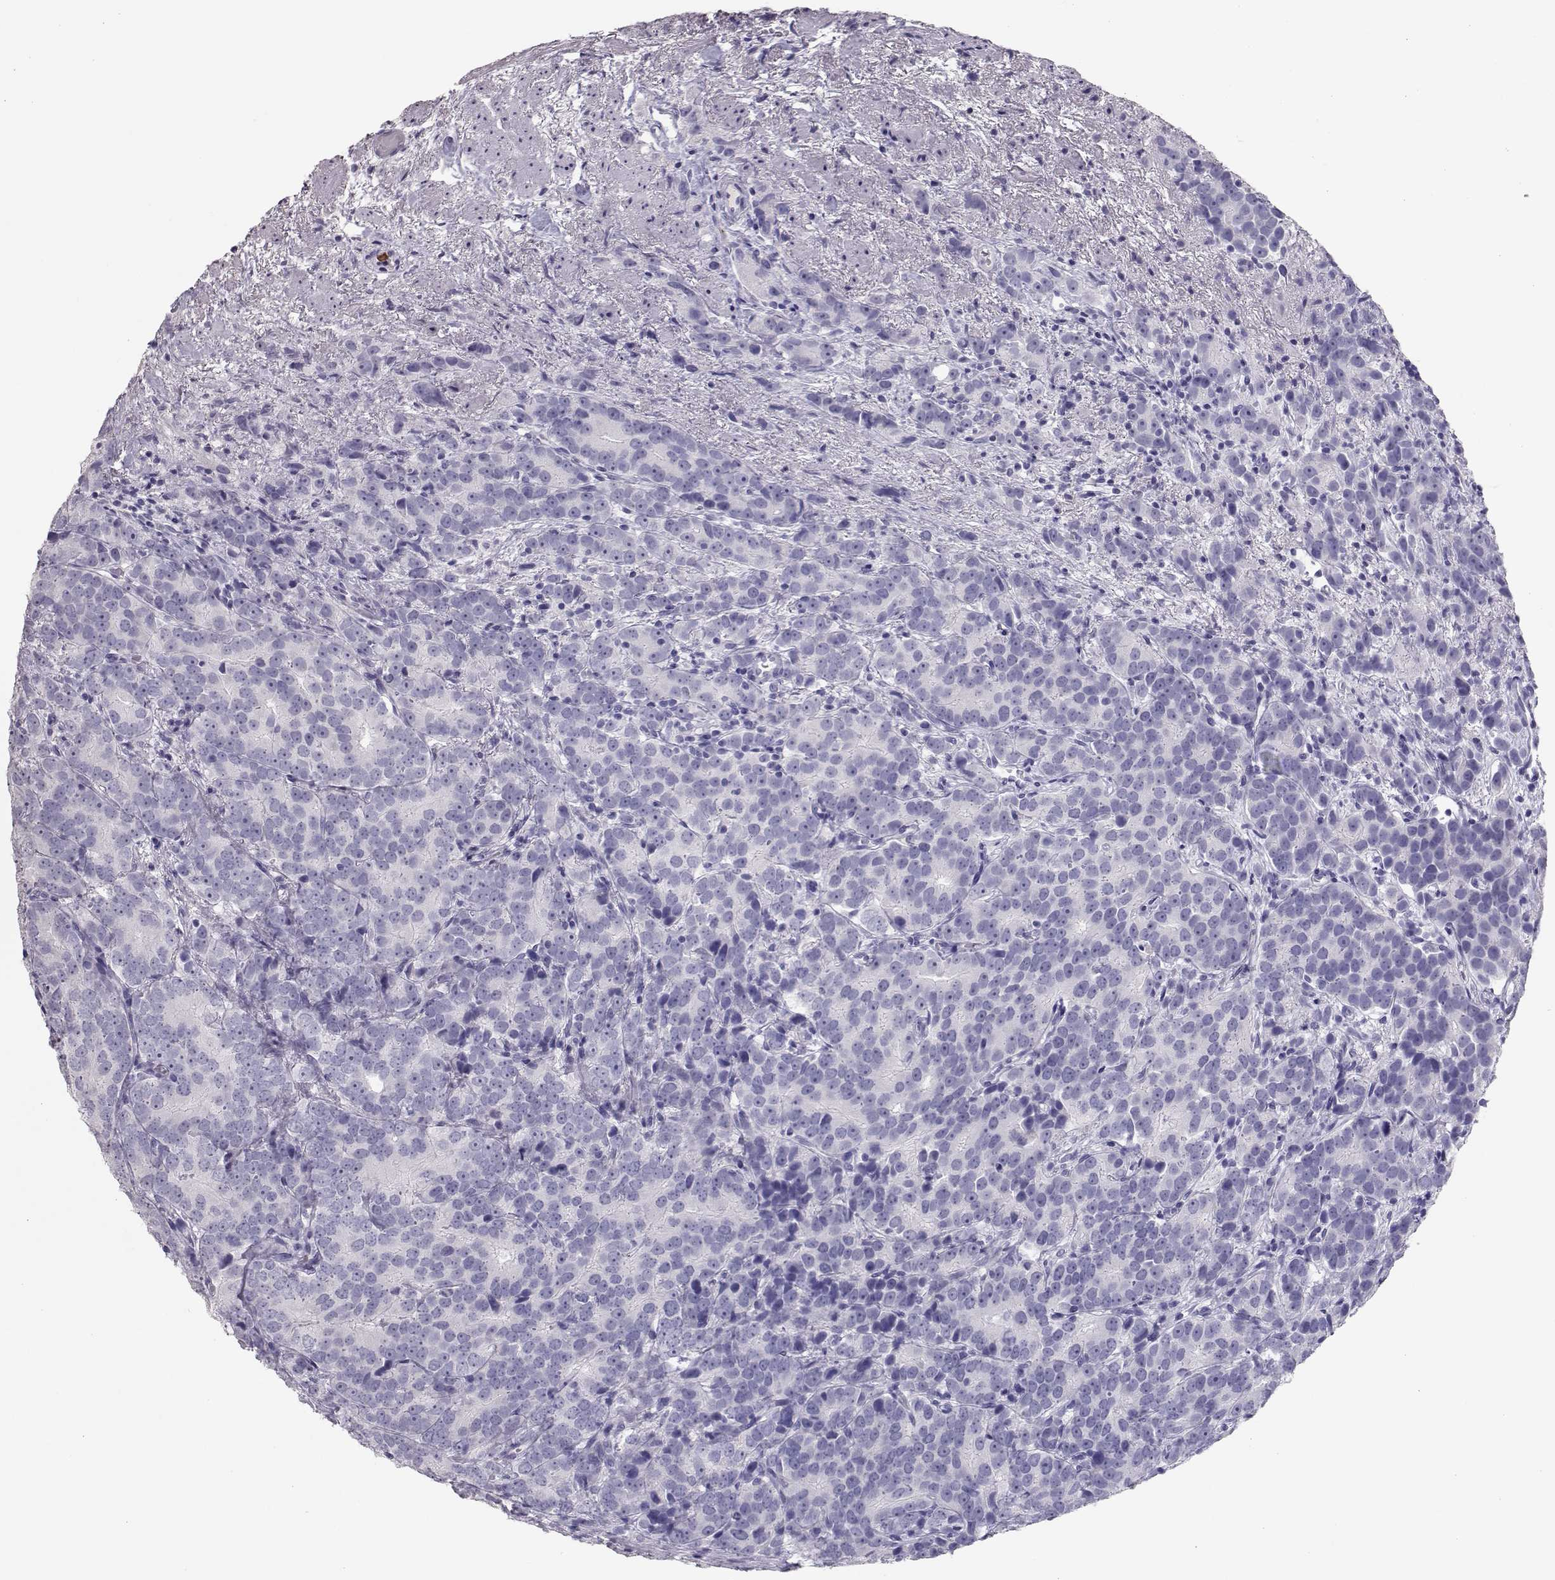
{"staining": {"intensity": "negative", "quantity": "none", "location": "none"}, "tissue": "prostate cancer", "cell_type": "Tumor cells", "image_type": "cancer", "snomed": [{"axis": "morphology", "description": "Adenocarcinoma, High grade"}, {"axis": "topography", "description": "Prostate"}], "caption": "Prostate cancer (high-grade adenocarcinoma) stained for a protein using IHC exhibits no staining tumor cells.", "gene": "PMCH", "patient": {"sex": "male", "age": 90}}